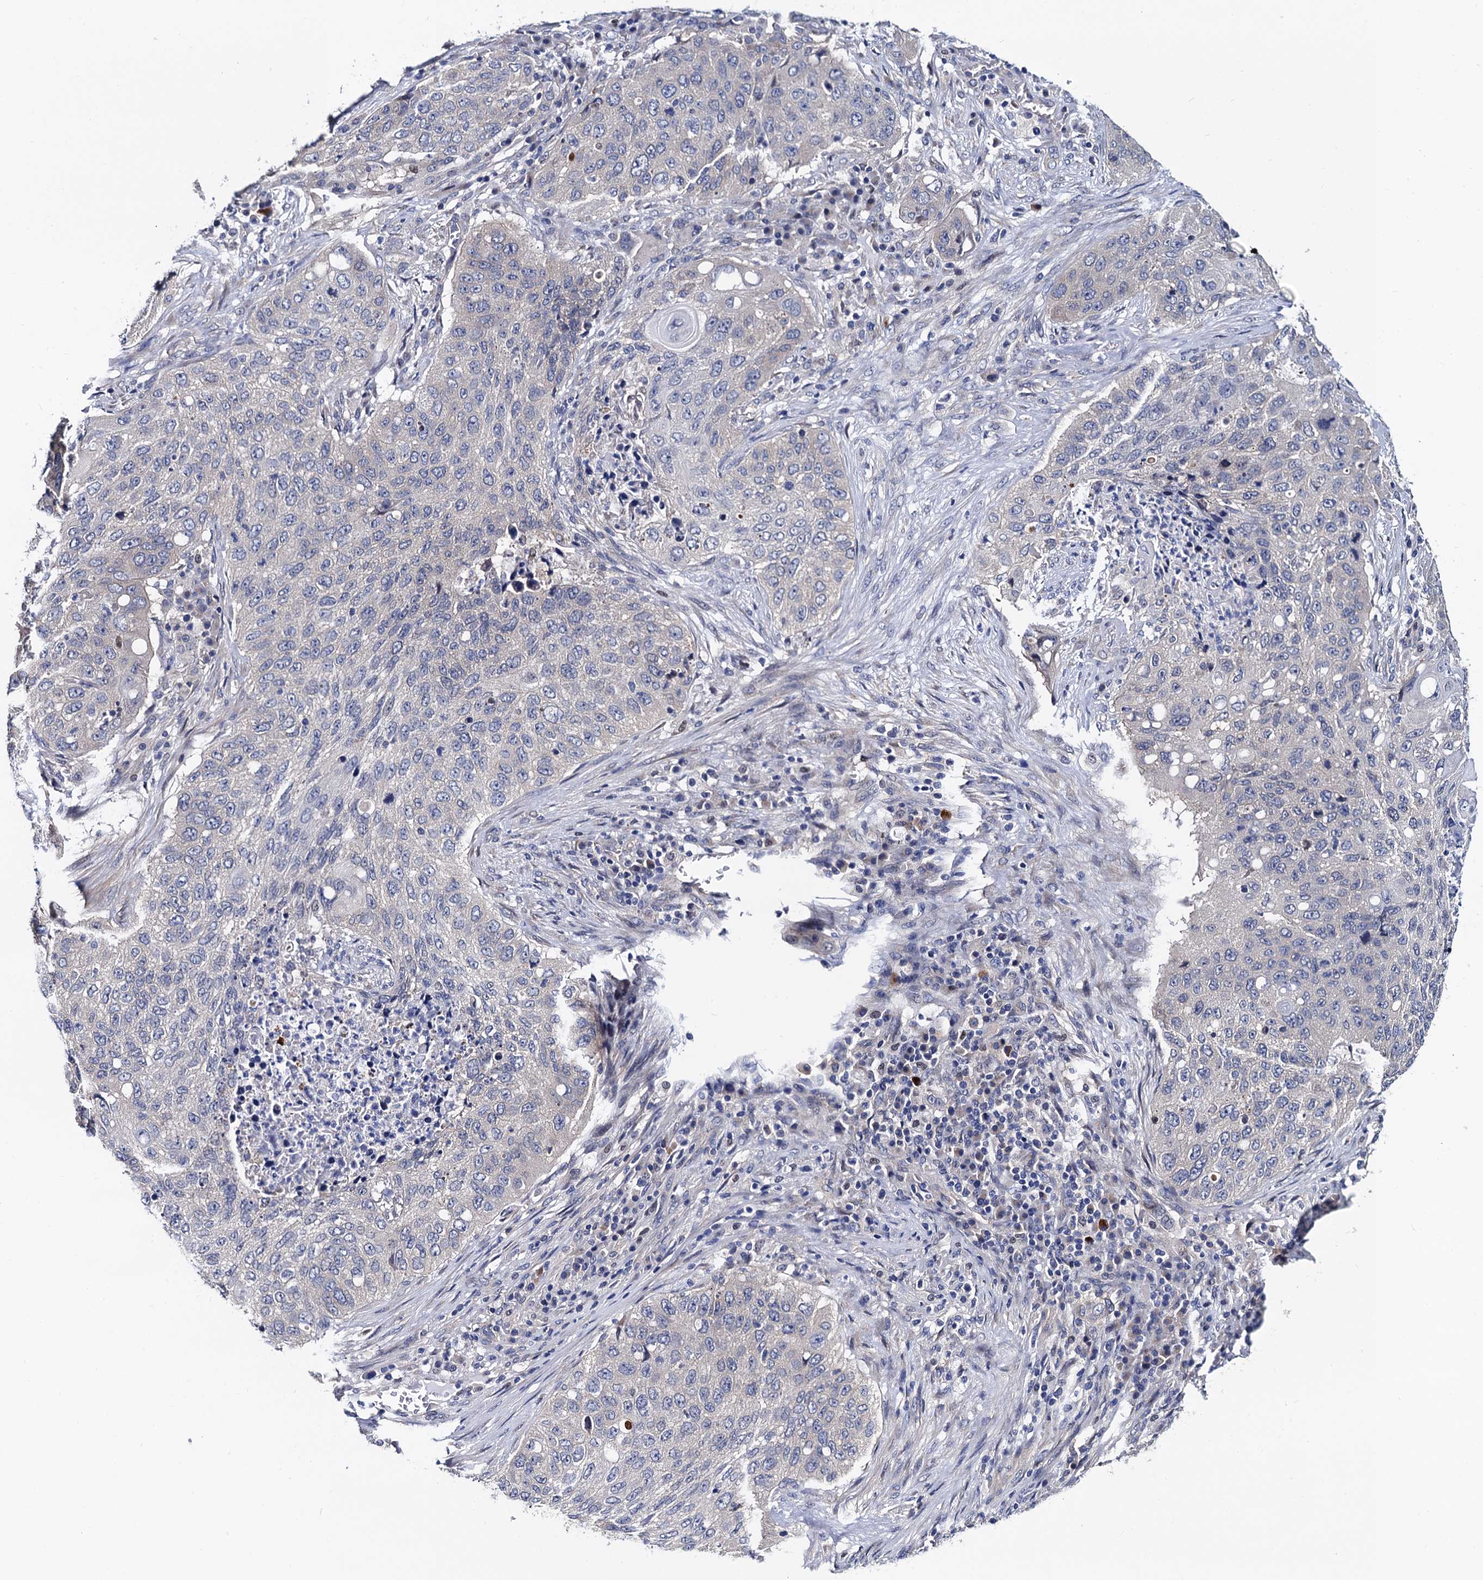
{"staining": {"intensity": "negative", "quantity": "none", "location": "none"}, "tissue": "lung cancer", "cell_type": "Tumor cells", "image_type": "cancer", "snomed": [{"axis": "morphology", "description": "Squamous cell carcinoma, NOS"}, {"axis": "topography", "description": "Lung"}], "caption": "There is no significant expression in tumor cells of squamous cell carcinoma (lung).", "gene": "ZDHHC18", "patient": {"sex": "female", "age": 63}}